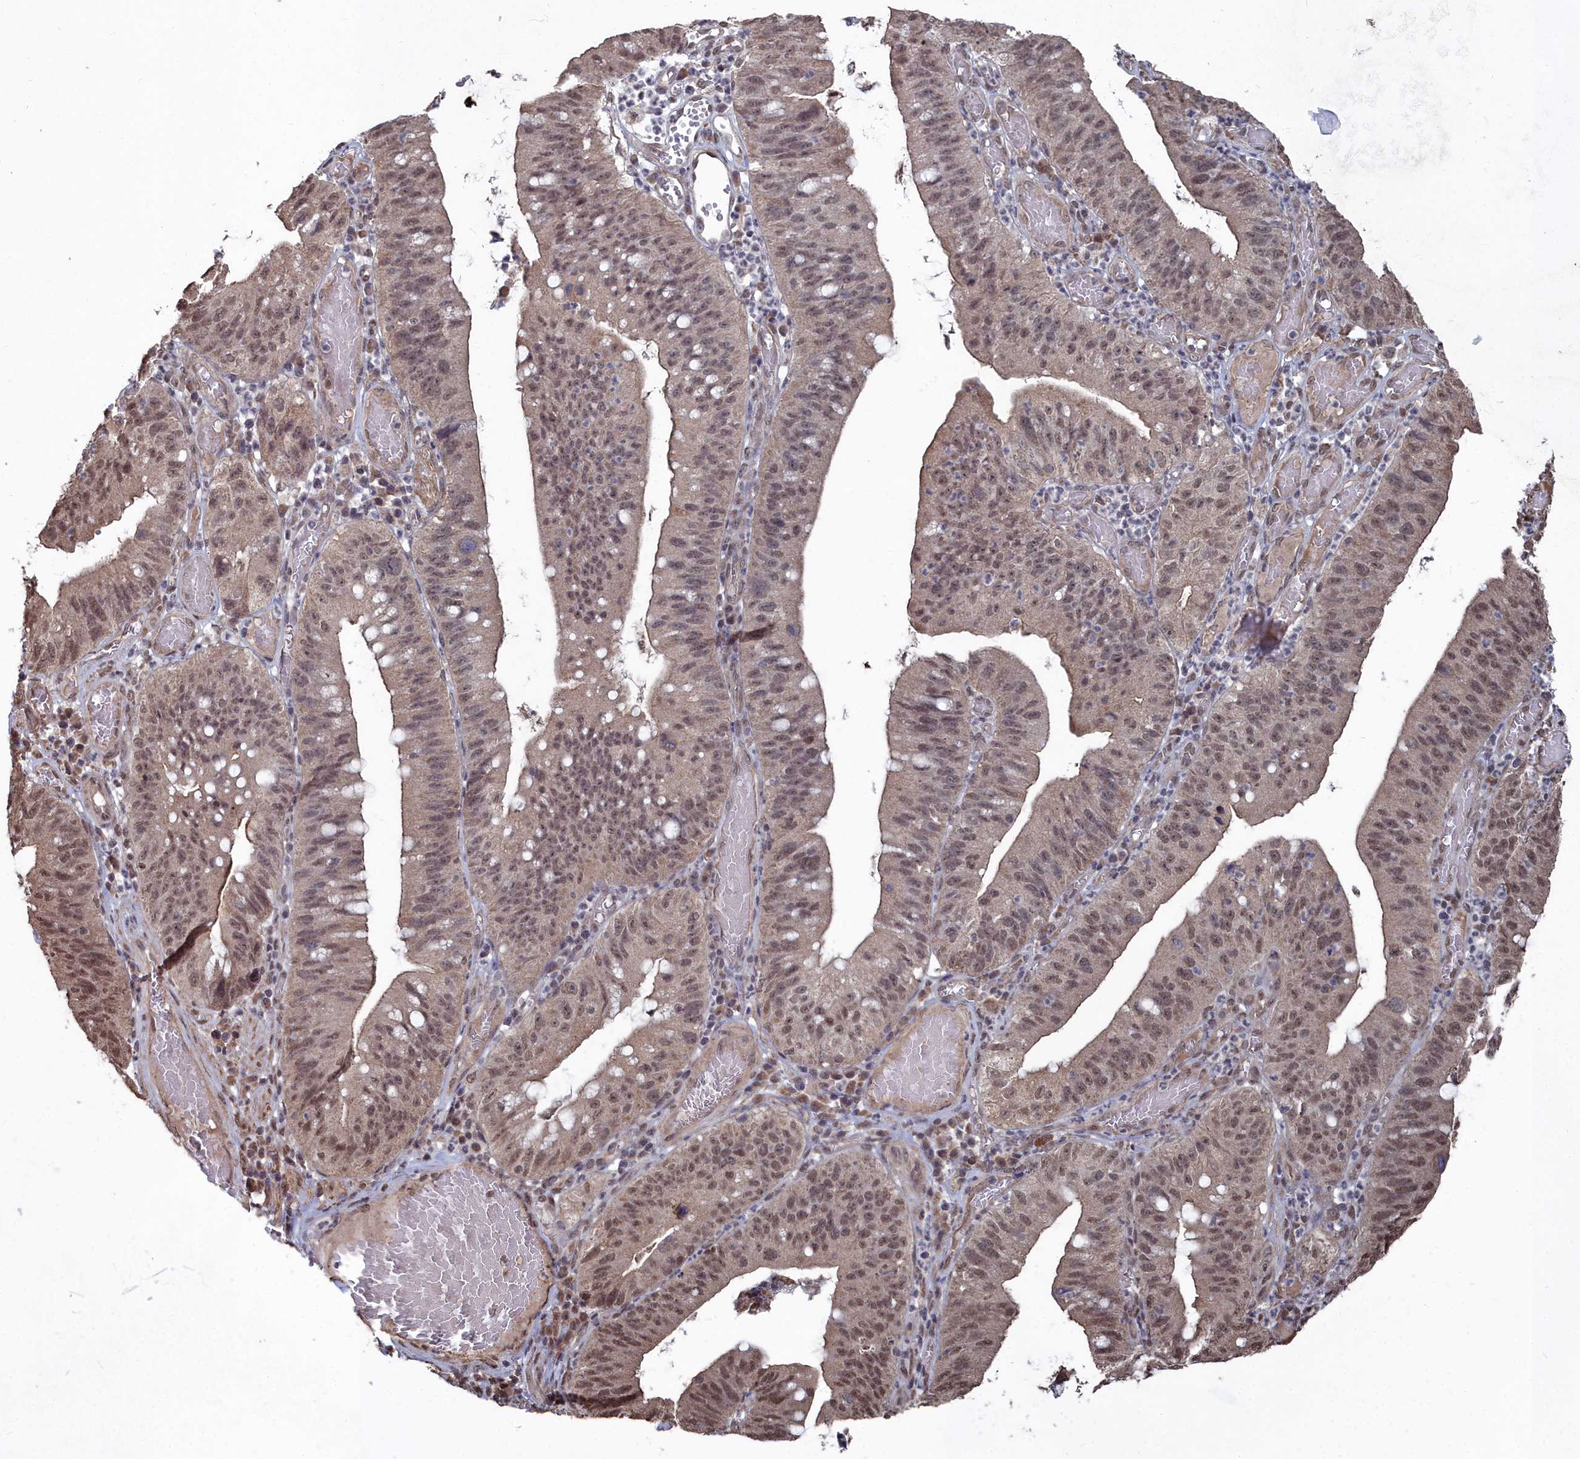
{"staining": {"intensity": "moderate", "quantity": ">75%", "location": "nuclear"}, "tissue": "stomach cancer", "cell_type": "Tumor cells", "image_type": "cancer", "snomed": [{"axis": "morphology", "description": "Adenocarcinoma, NOS"}, {"axis": "topography", "description": "Stomach"}], "caption": "Stomach cancer (adenocarcinoma) stained with immunohistochemistry displays moderate nuclear staining in approximately >75% of tumor cells.", "gene": "CCNP", "patient": {"sex": "male", "age": 59}}